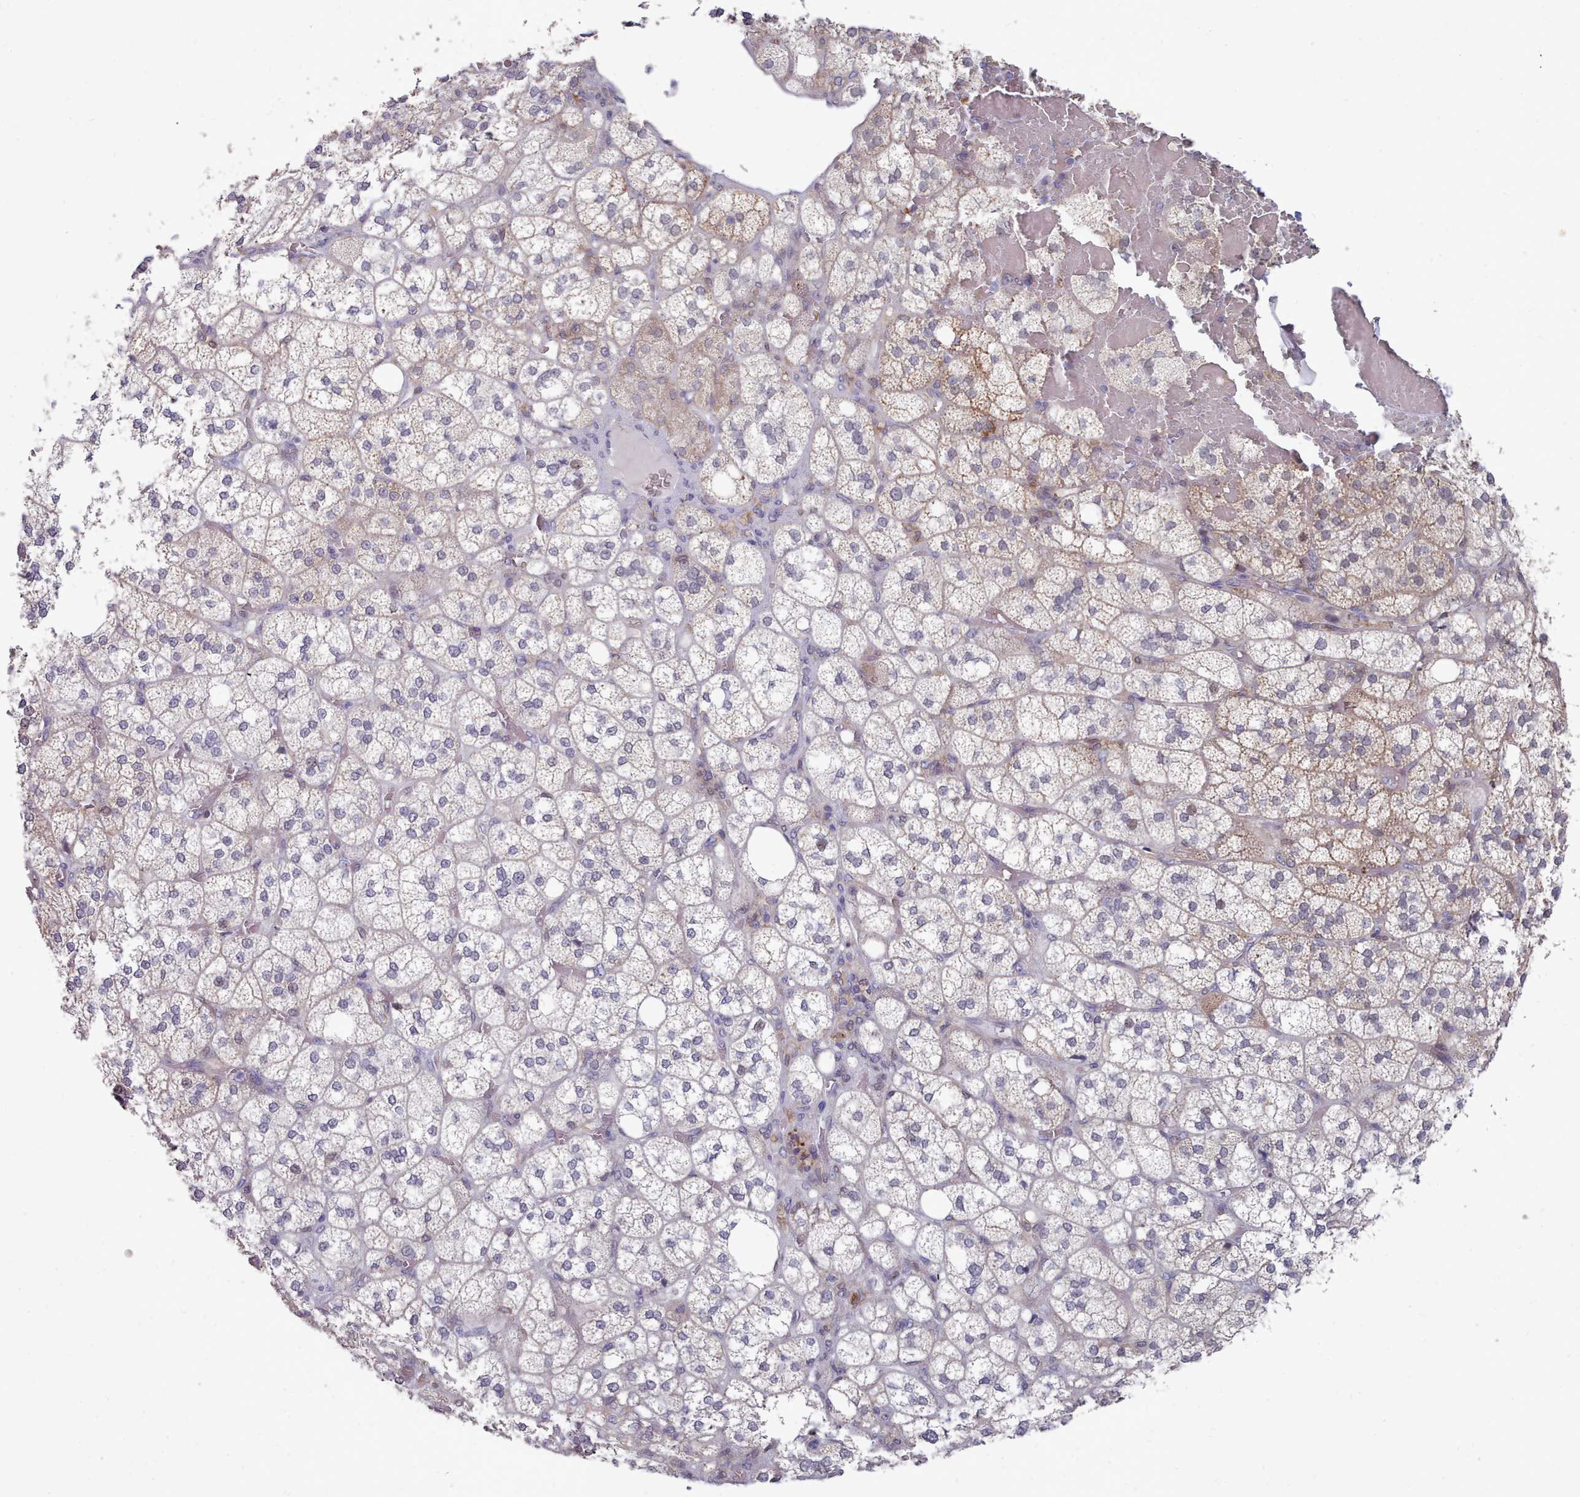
{"staining": {"intensity": "strong", "quantity": "<25%", "location": "cytoplasmic/membranous,nuclear"}, "tissue": "adrenal gland", "cell_type": "Glandular cells", "image_type": "normal", "snomed": [{"axis": "morphology", "description": "Normal tissue, NOS"}, {"axis": "topography", "description": "Adrenal gland"}], "caption": "Protein expression analysis of benign human adrenal gland reveals strong cytoplasmic/membranous,nuclear positivity in approximately <25% of glandular cells.", "gene": "GINS1", "patient": {"sex": "male", "age": 61}}